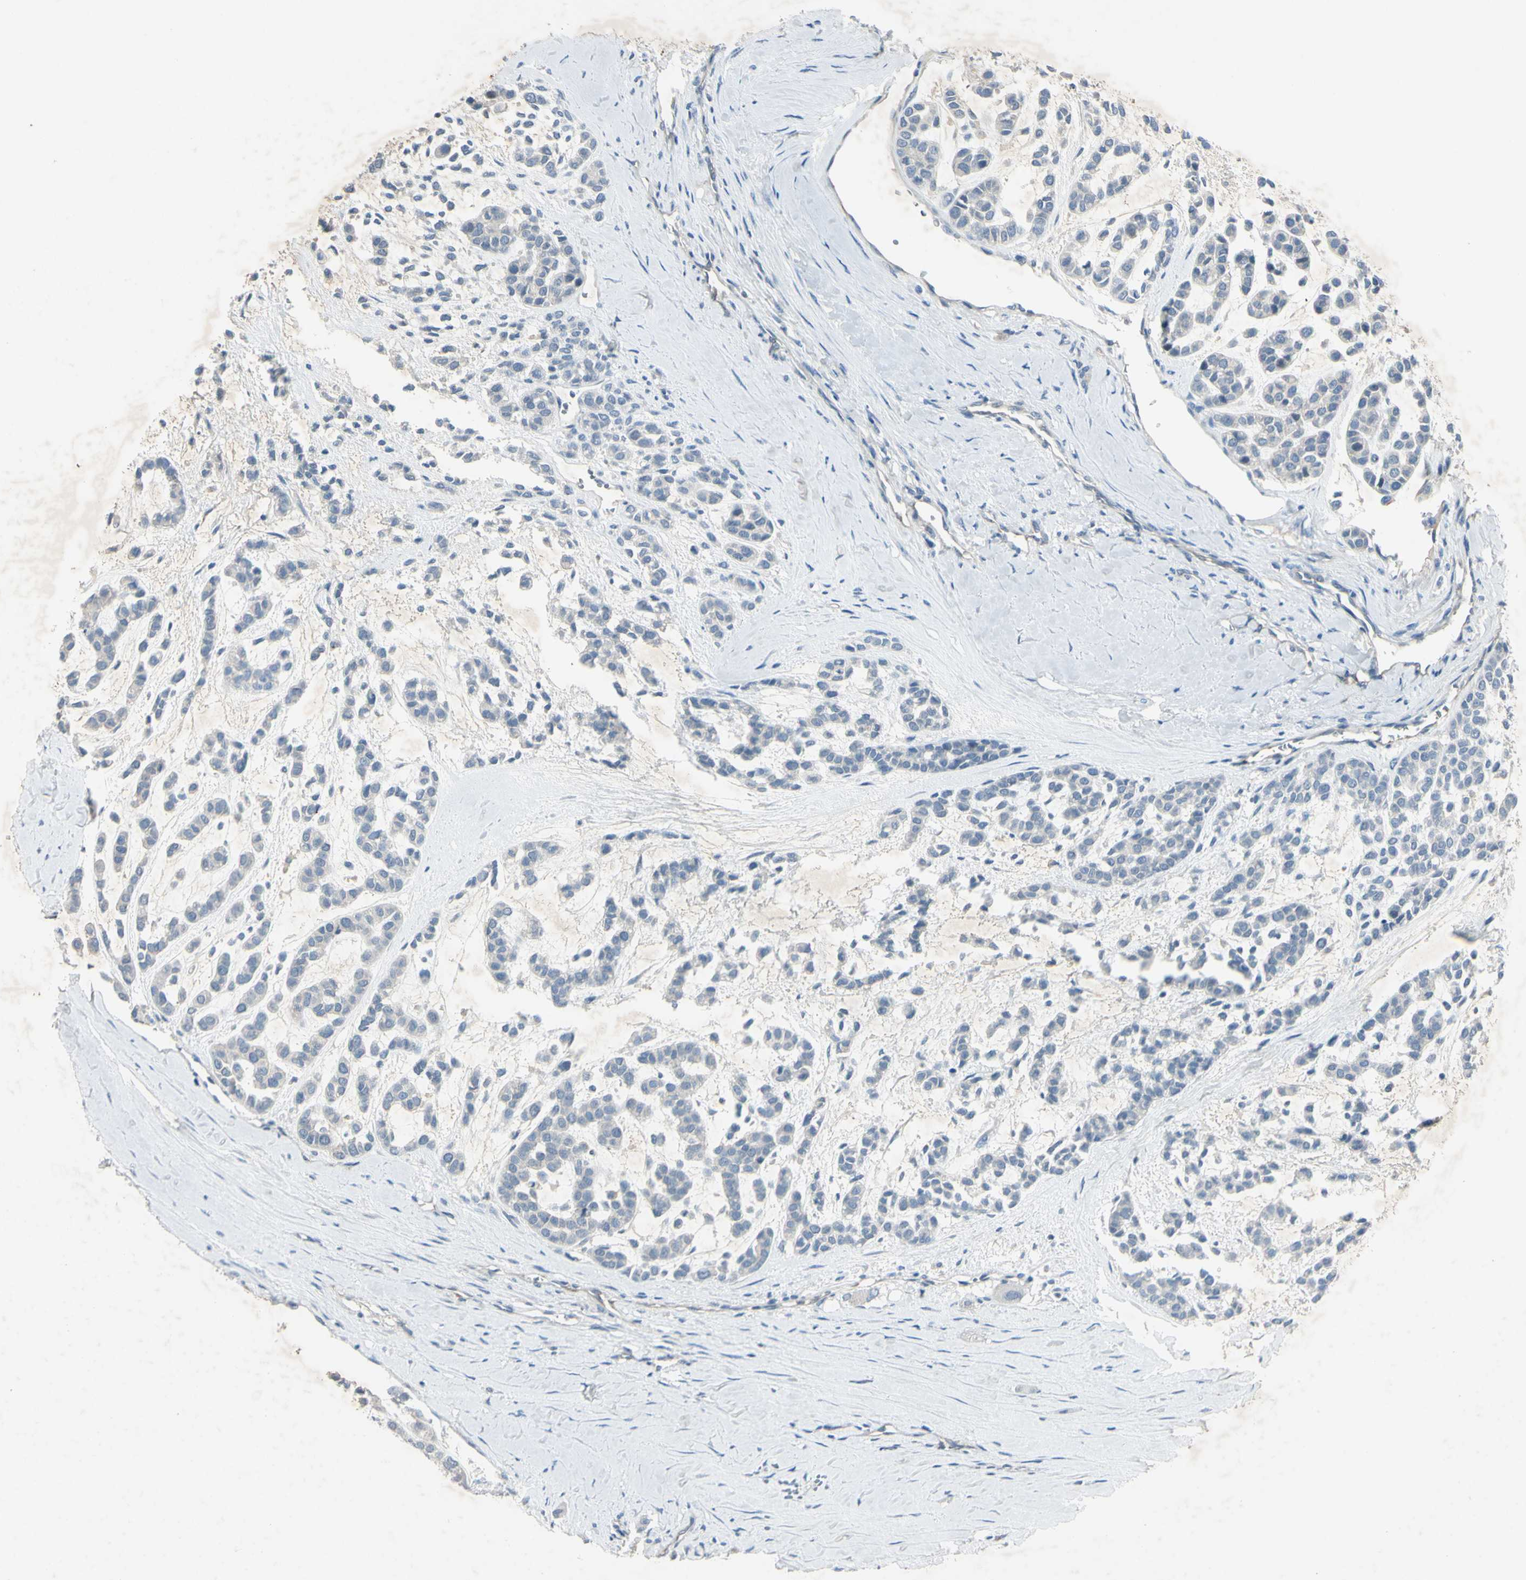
{"staining": {"intensity": "negative", "quantity": "none", "location": "none"}, "tissue": "head and neck cancer", "cell_type": "Tumor cells", "image_type": "cancer", "snomed": [{"axis": "morphology", "description": "Adenocarcinoma, NOS"}, {"axis": "morphology", "description": "Adenoma, NOS"}, {"axis": "topography", "description": "Head-Neck"}], "caption": "Tumor cells are negative for protein expression in human adenocarcinoma (head and neck).", "gene": "AATK", "patient": {"sex": "female", "age": 55}}